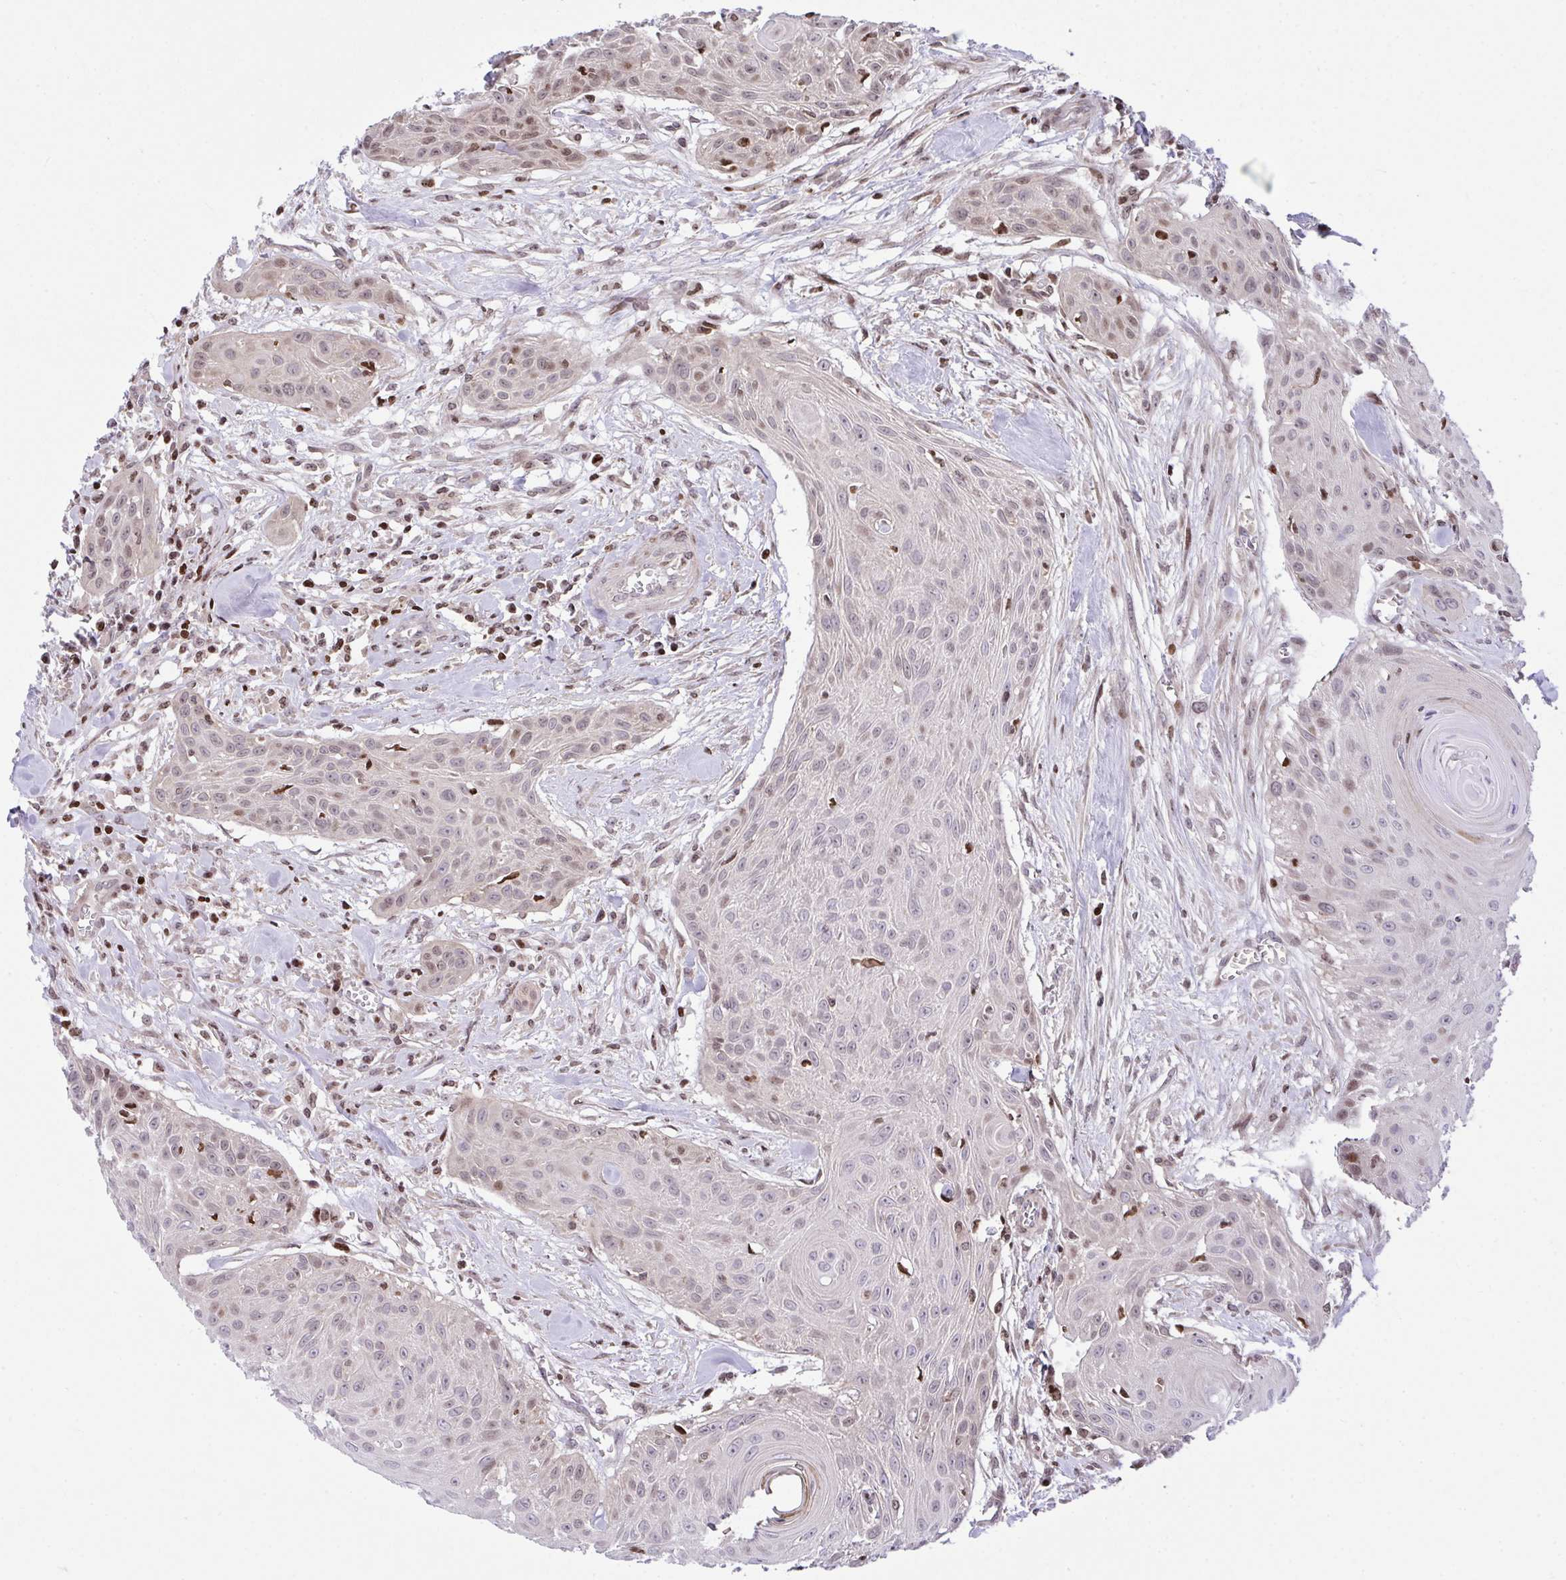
{"staining": {"intensity": "weak", "quantity": "25%-75%", "location": "nuclear"}, "tissue": "head and neck cancer", "cell_type": "Tumor cells", "image_type": "cancer", "snomed": [{"axis": "morphology", "description": "Squamous cell carcinoma, NOS"}, {"axis": "topography", "description": "Lymph node"}, {"axis": "topography", "description": "Salivary gland"}, {"axis": "topography", "description": "Head-Neck"}], "caption": "Brown immunohistochemical staining in head and neck cancer demonstrates weak nuclear staining in about 25%-75% of tumor cells.", "gene": "RAPGEF5", "patient": {"sex": "female", "age": 74}}